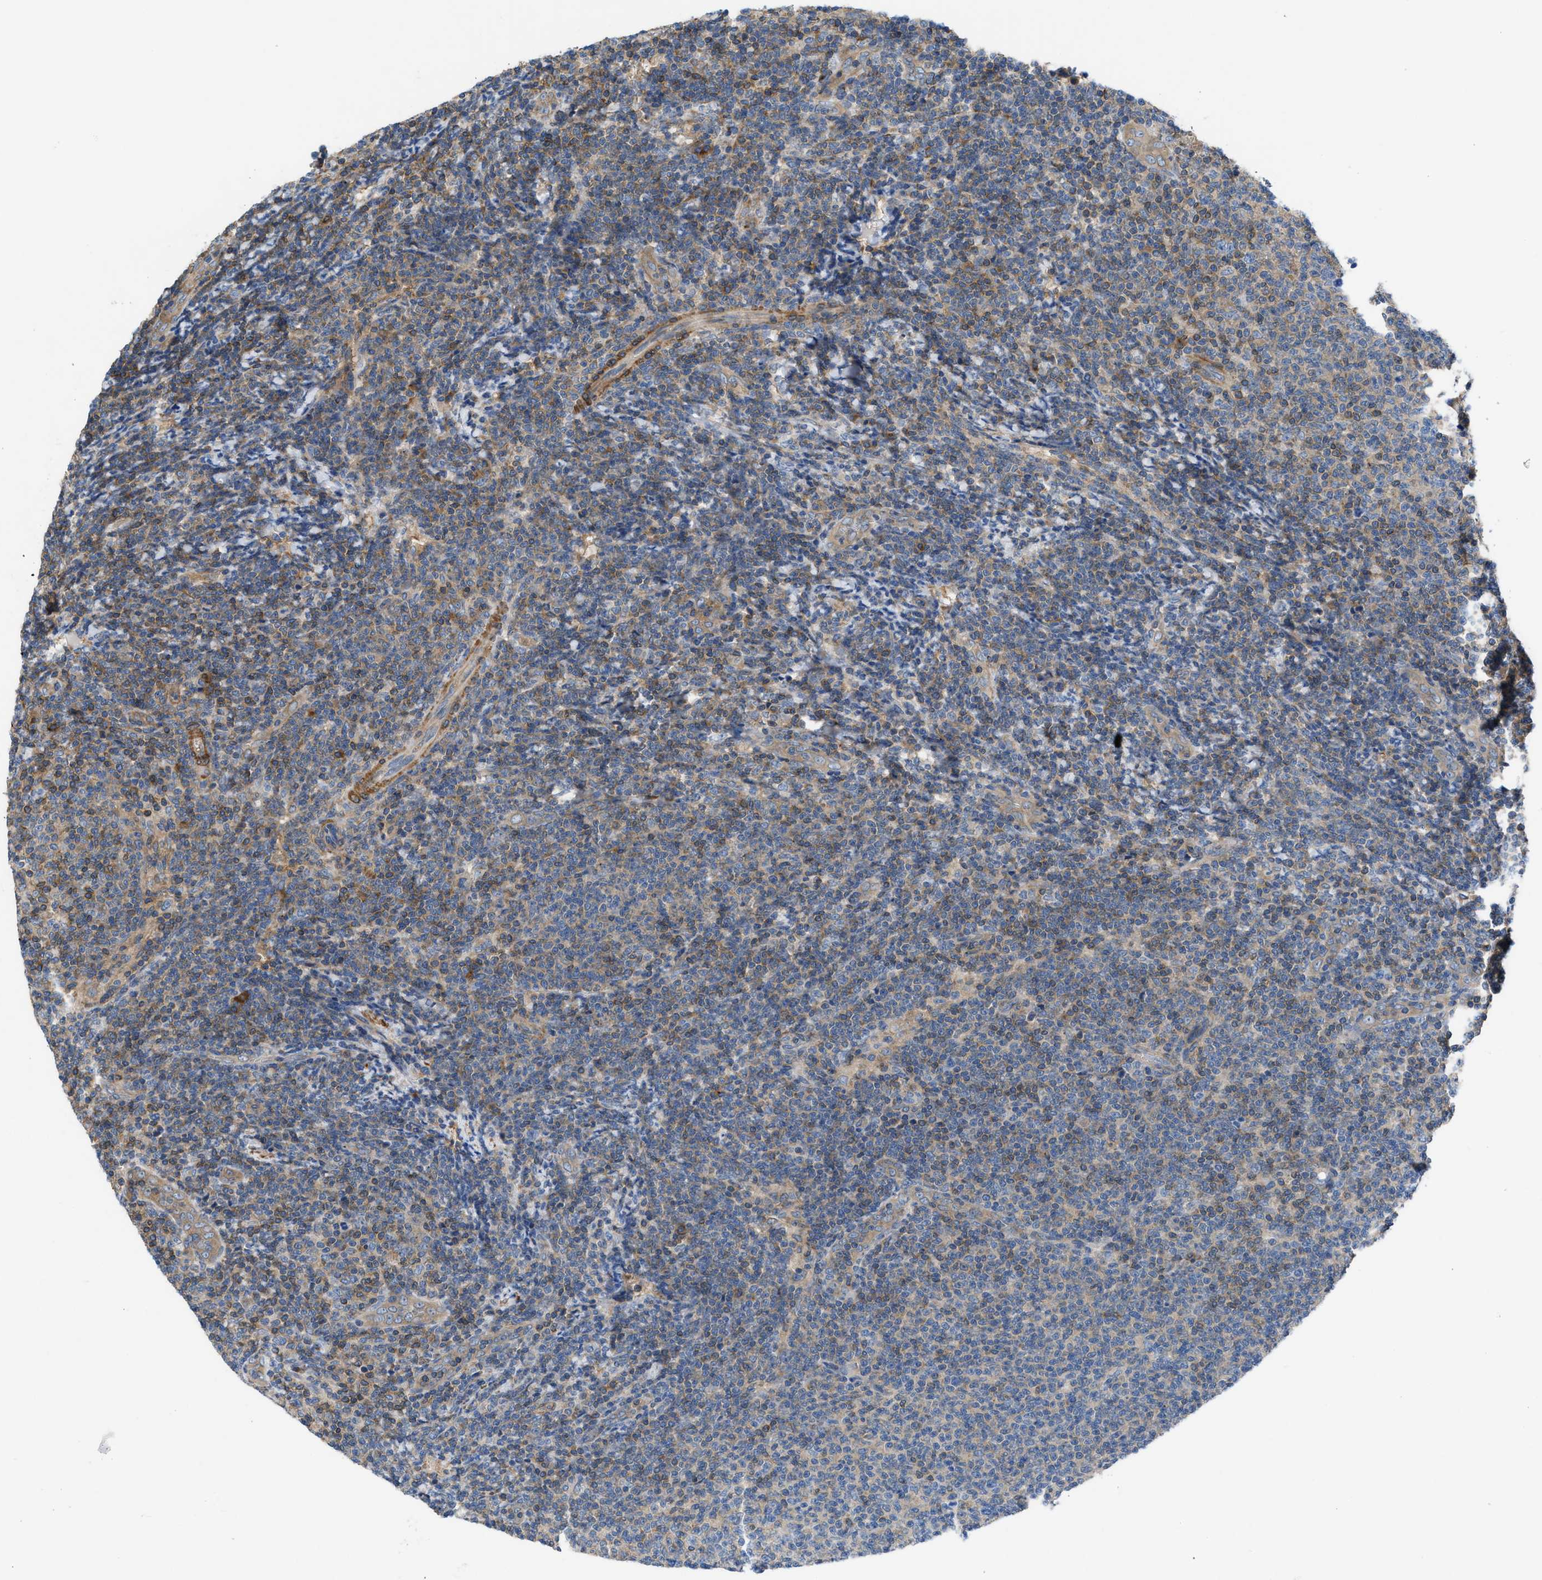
{"staining": {"intensity": "negative", "quantity": "none", "location": "none"}, "tissue": "lymphoma", "cell_type": "Tumor cells", "image_type": "cancer", "snomed": [{"axis": "morphology", "description": "Malignant lymphoma, non-Hodgkin's type, Low grade"}, {"axis": "topography", "description": "Lymph node"}], "caption": "IHC micrograph of neoplastic tissue: low-grade malignant lymphoma, non-Hodgkin's type stained with DAB (3,3'-diaminobenzidine) shows no significant protein staining in tumor cells.", "gene": "CHKB", "patient": {"sex": "male", "age": 66}}